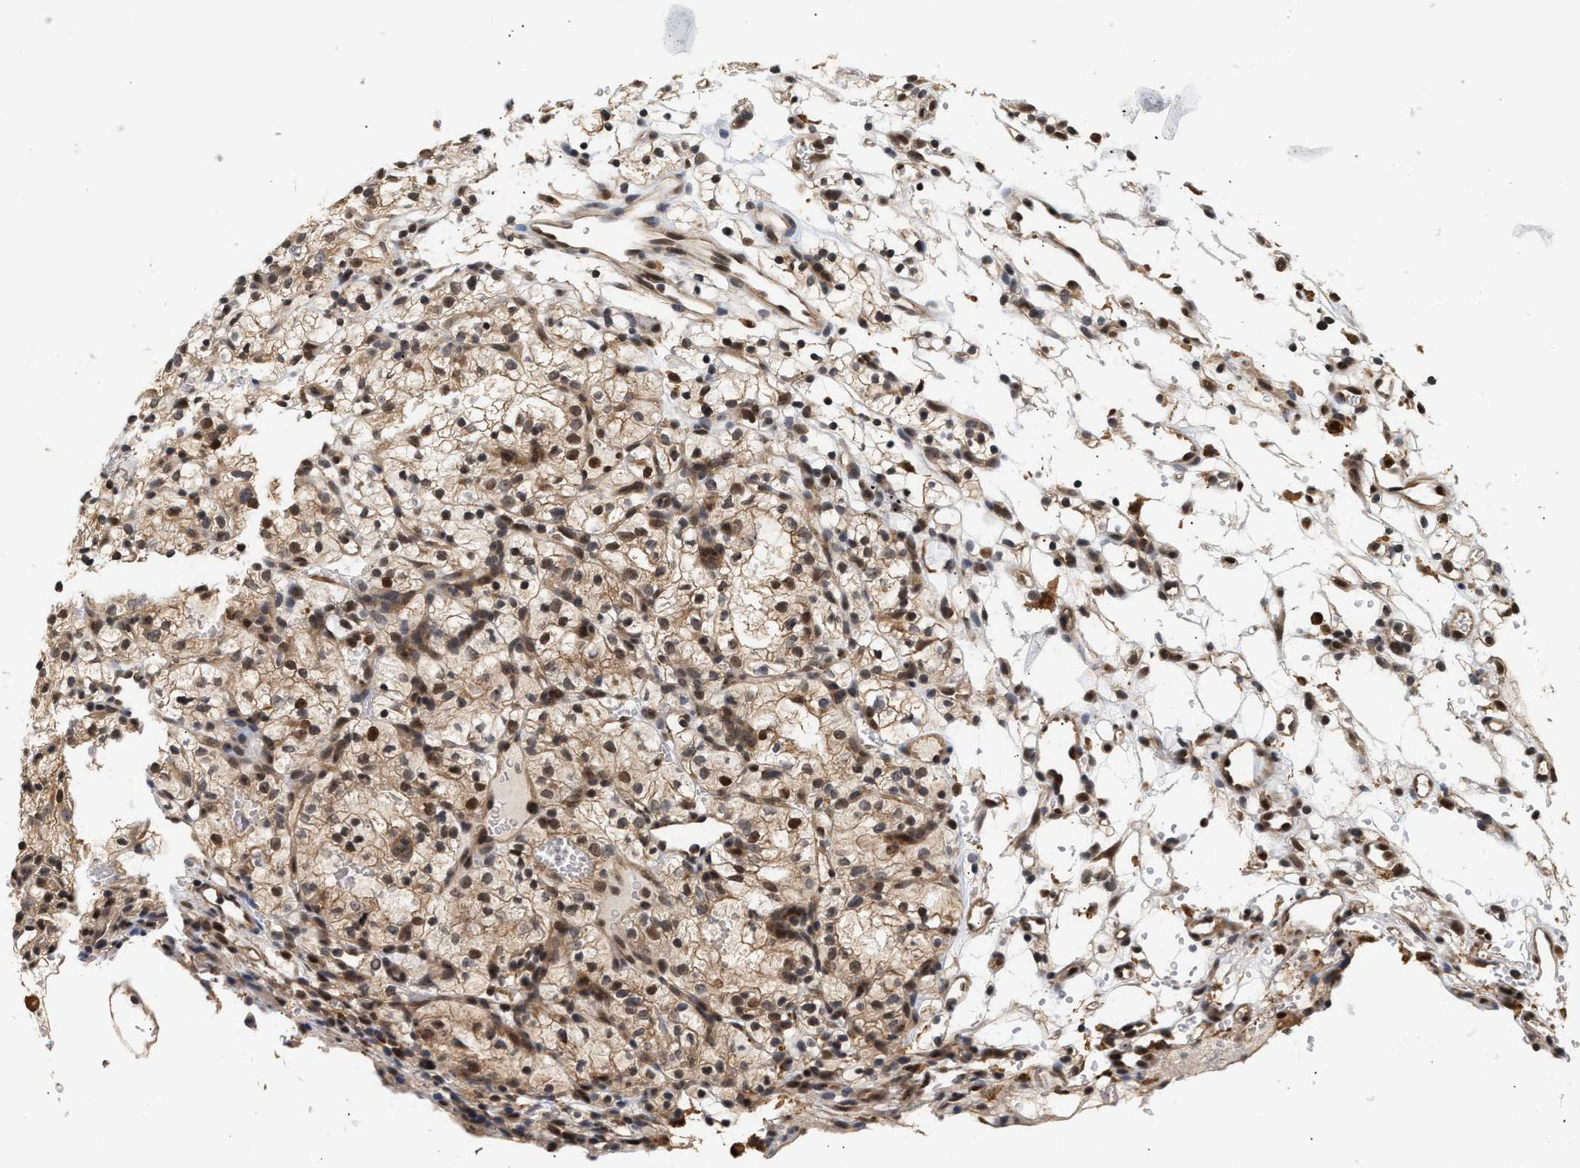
{"staining": {"intensity": "moderate", "quantity": ">75%", "location": "cytoplasmic/membranous,nuclear"}, "tissue": "renal cancer", "cell_type": "Tumor cells", "image_type": "cancer", "snomed": [{"axis": "morphology", "description": "Adenocarcinoma, NOS"}, {"axis": "topography", "description": "Kidney"}], "caption": "High-power microscopy captured an immunohistochemistry photomicrograph of adenocarcinoma (renal), revealing moderate cytoplasmic/membranous and nuclear staining in approximately >75% of tumor cells.", "gene": "ABHD5", "patient": {"sex": "female", "age": 57}}